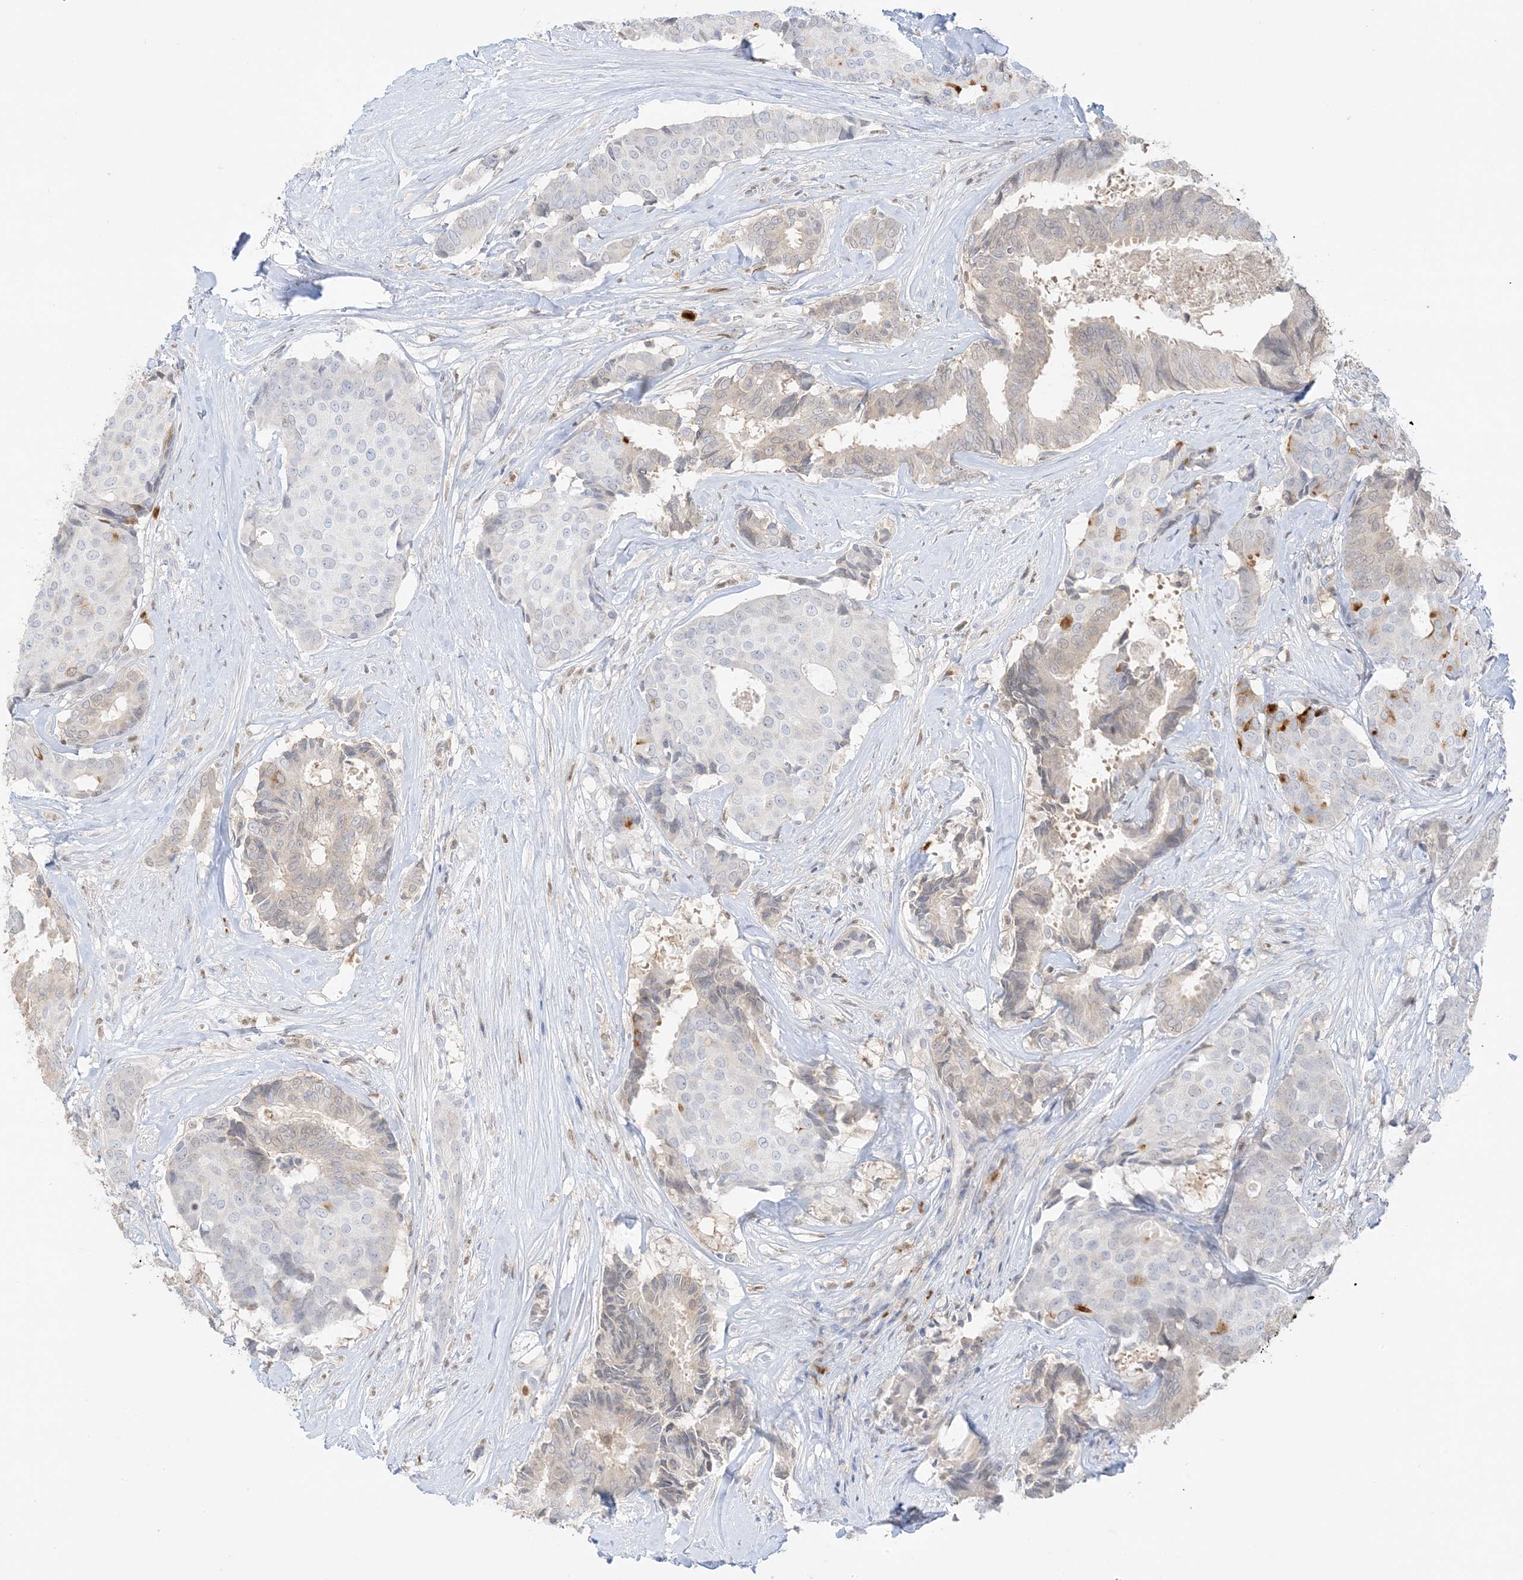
{"staining": {"intensity": "moderate", "quantity": "<25%", "location": "cytoplasmic/membranous"}, "tissue": "breast cancer", "cell_type": "Tumor cells", "image_type": "cancer", "snomed": [{"axis": "morphology", "description": "Duct carcinoma"}, {"axis": "topography", "description": "Breast"}], "caption": "A micrograph showing moderate cytoplasmic/membranous expression in about <25% of tumor cells in breast infiltrating ductal carcinoma, as visualized by brown immunohistochemical staining.", "gene": "GCA", "patient": {"sex": "female", "age": 75}}